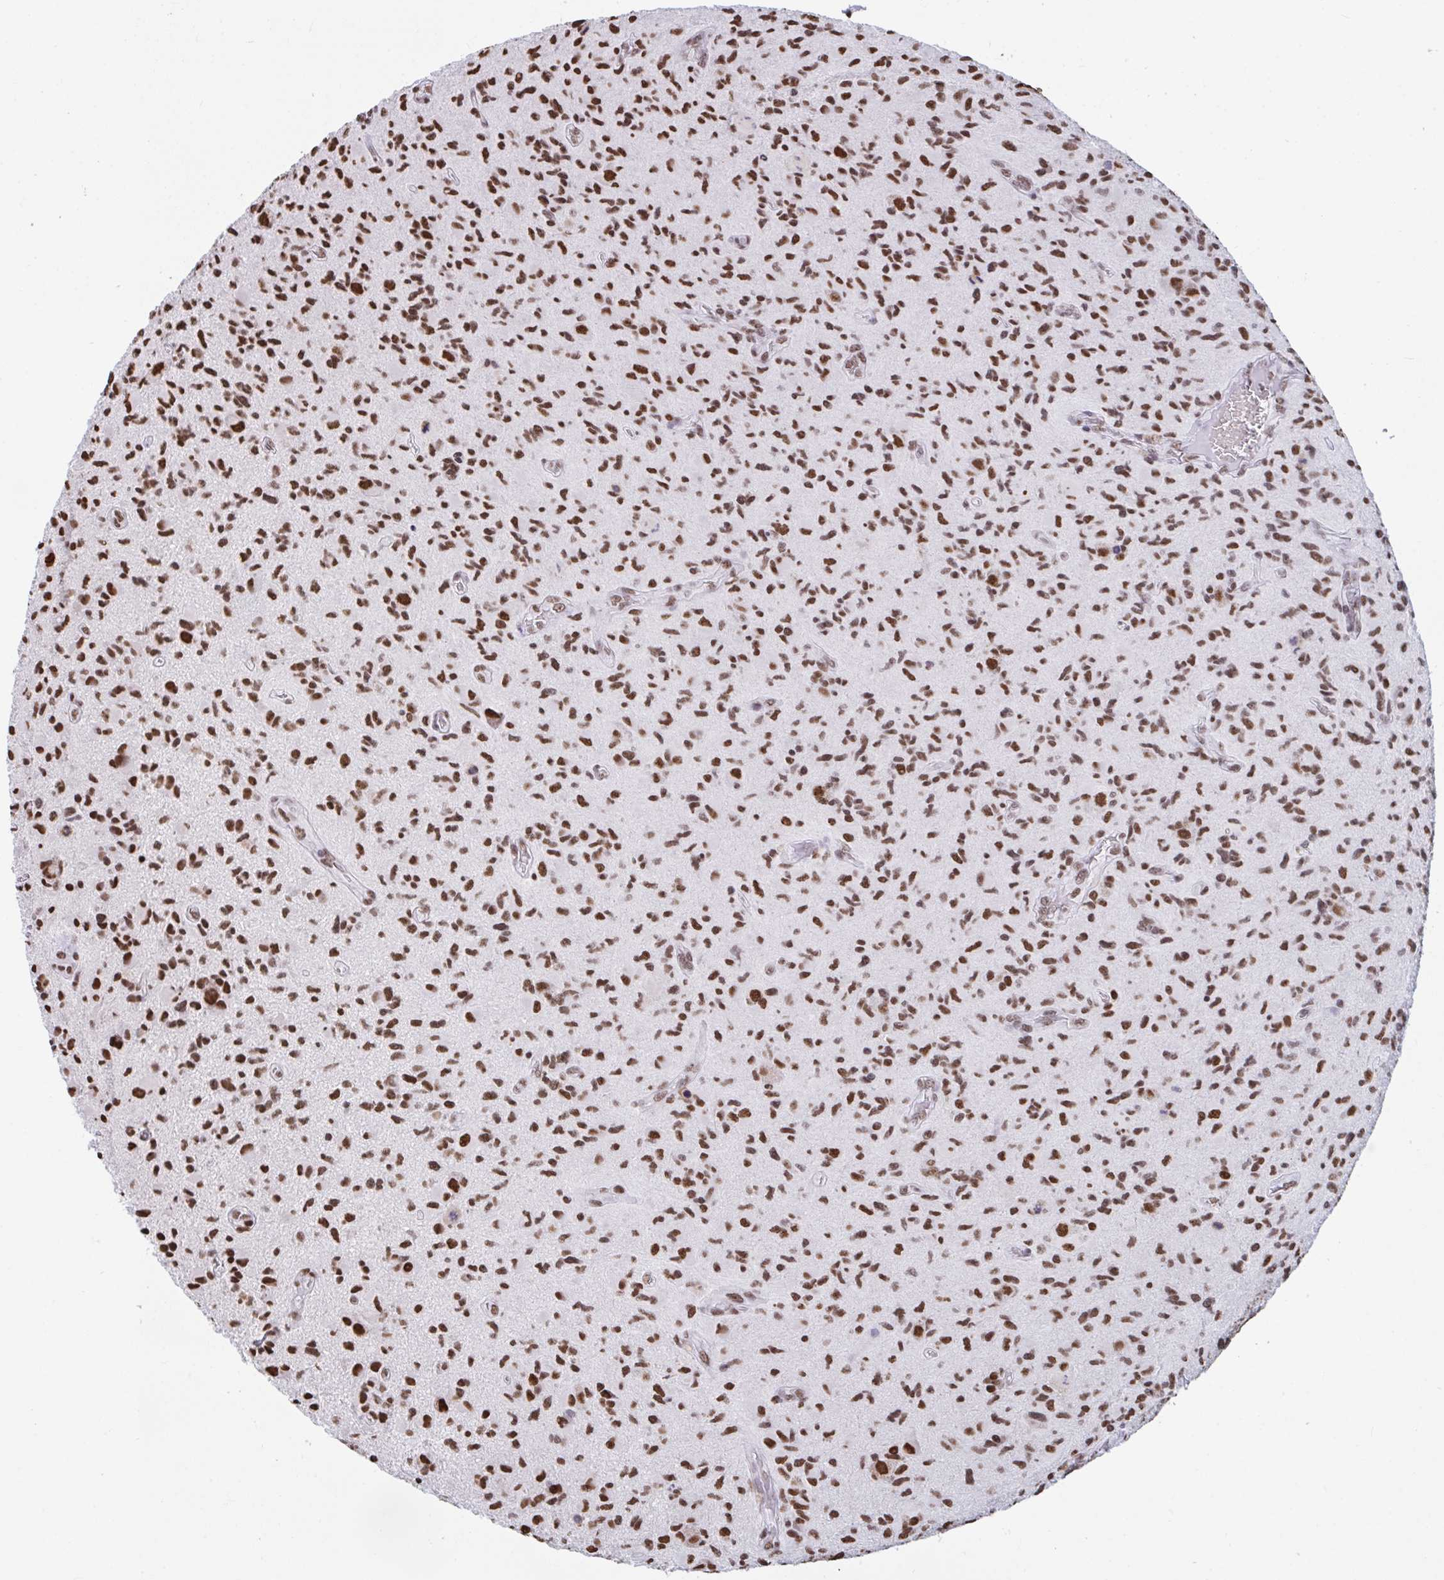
{"staining": {"intensity": "strong", "quantity": ">75%", "location": "nuclear"}, "tissue": "glioma", "cell_type": "Tumor cells", "image_type": "cancer", "snomed": [{"axis": "morphology", "description": "Glioma, malignant, High grade"}, {"axis": "topography", "description": "Brain"}], "caption": "The immunohistochemical stain highlights strong nuclear positivity in tumor cells of malignant high-grade glioma tissue.", "gene": "HNRNPDL", "patient": {"sex": "female", "age": 65}}